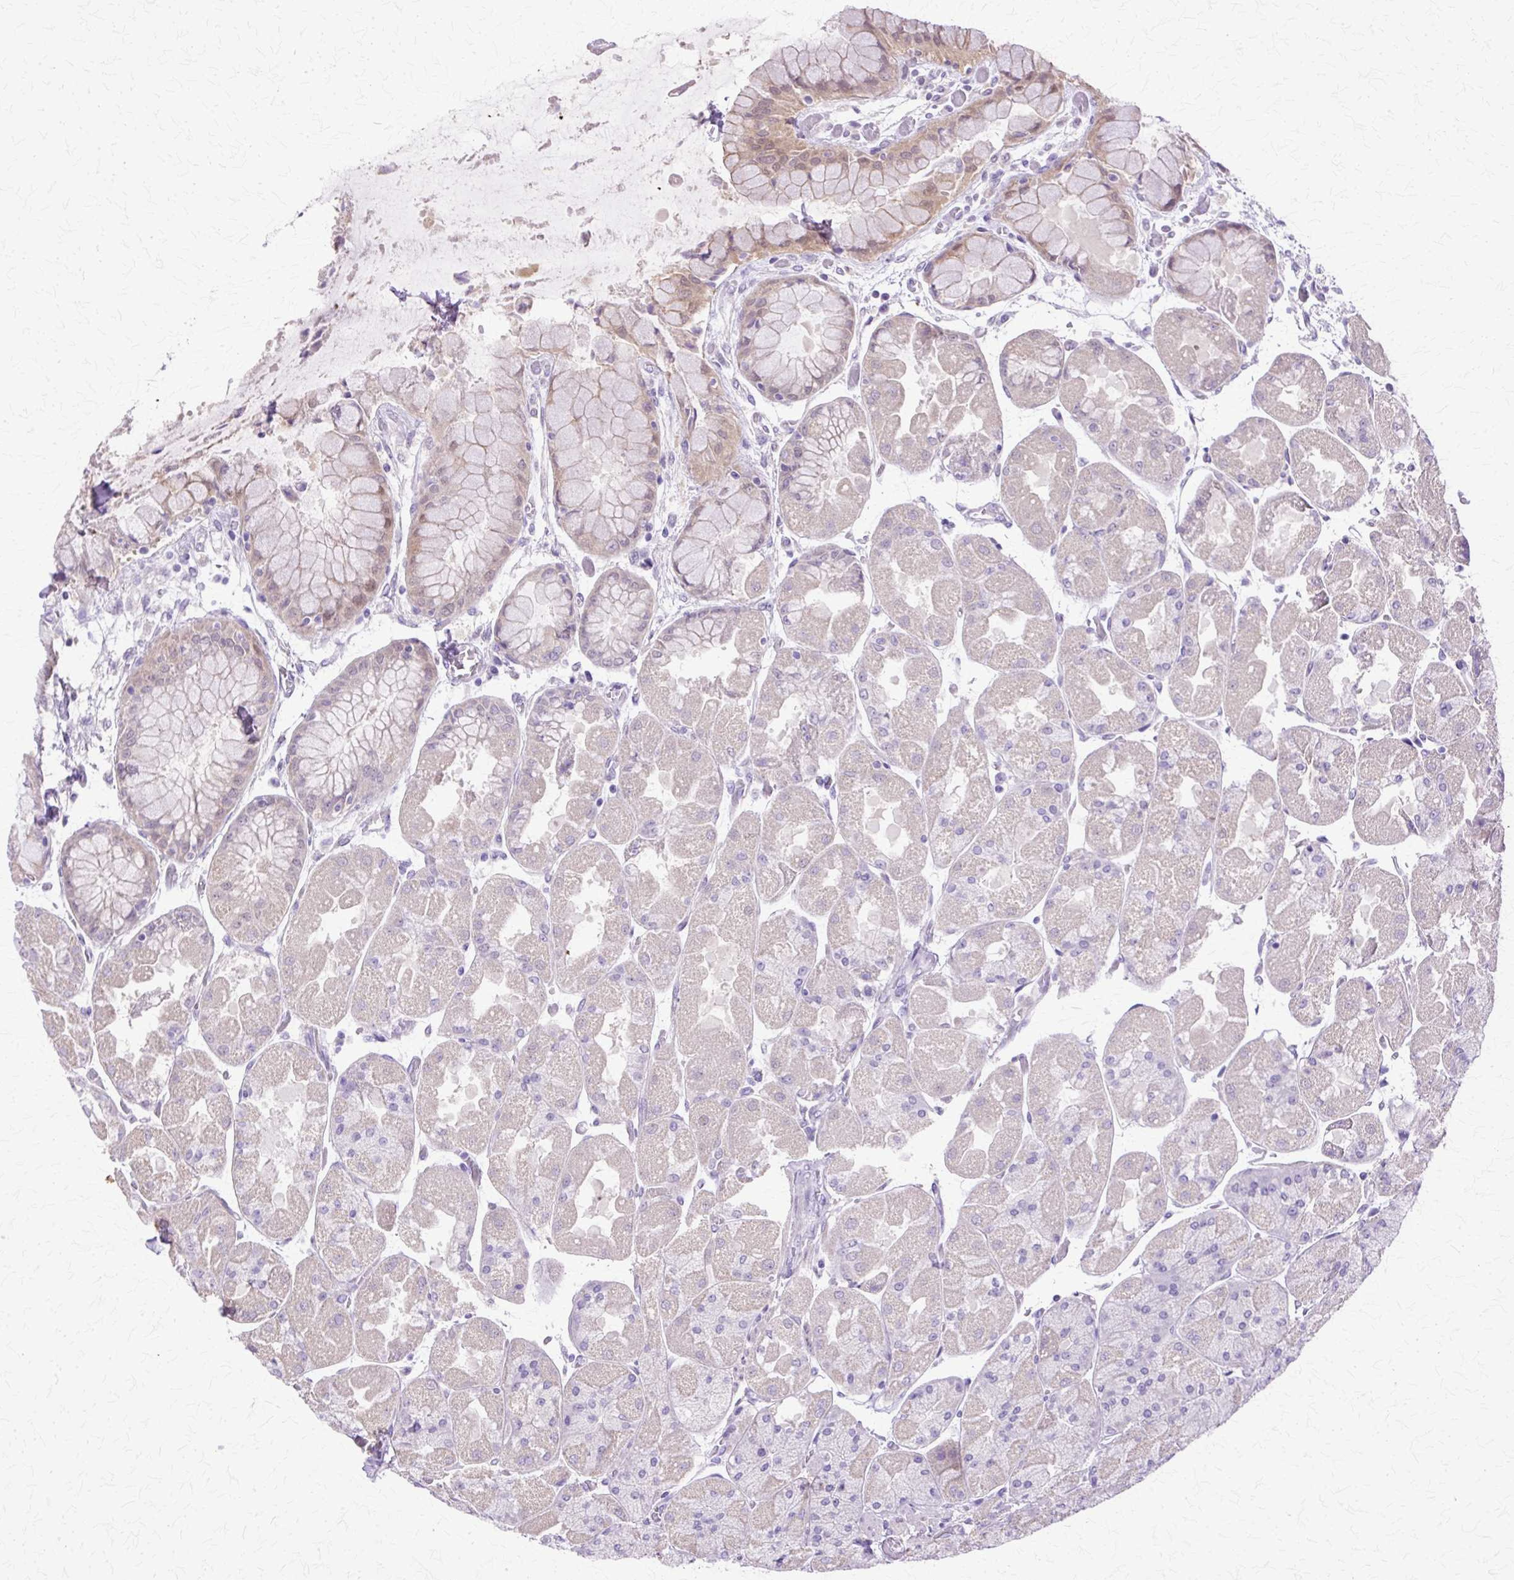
{"staining": {"intensity": "weak", "quantity": "<25%", "location": "cytoplasmic/membranous,nuclear"}, "tissue": "stomach", "cell_type": "Glandular cells", "image_type": "normal", "snomed": [{"axis": "morphology", "description": "Normal tissue, NOS"}, {"axis": "topography", "description": "Stomach"}], "caption": "The immunohistochemistry histopathology image has no significant staining in glandular cells of stomach.", "gene": "HSPA1A", "patient": {"sex": "female", "age": 61}}